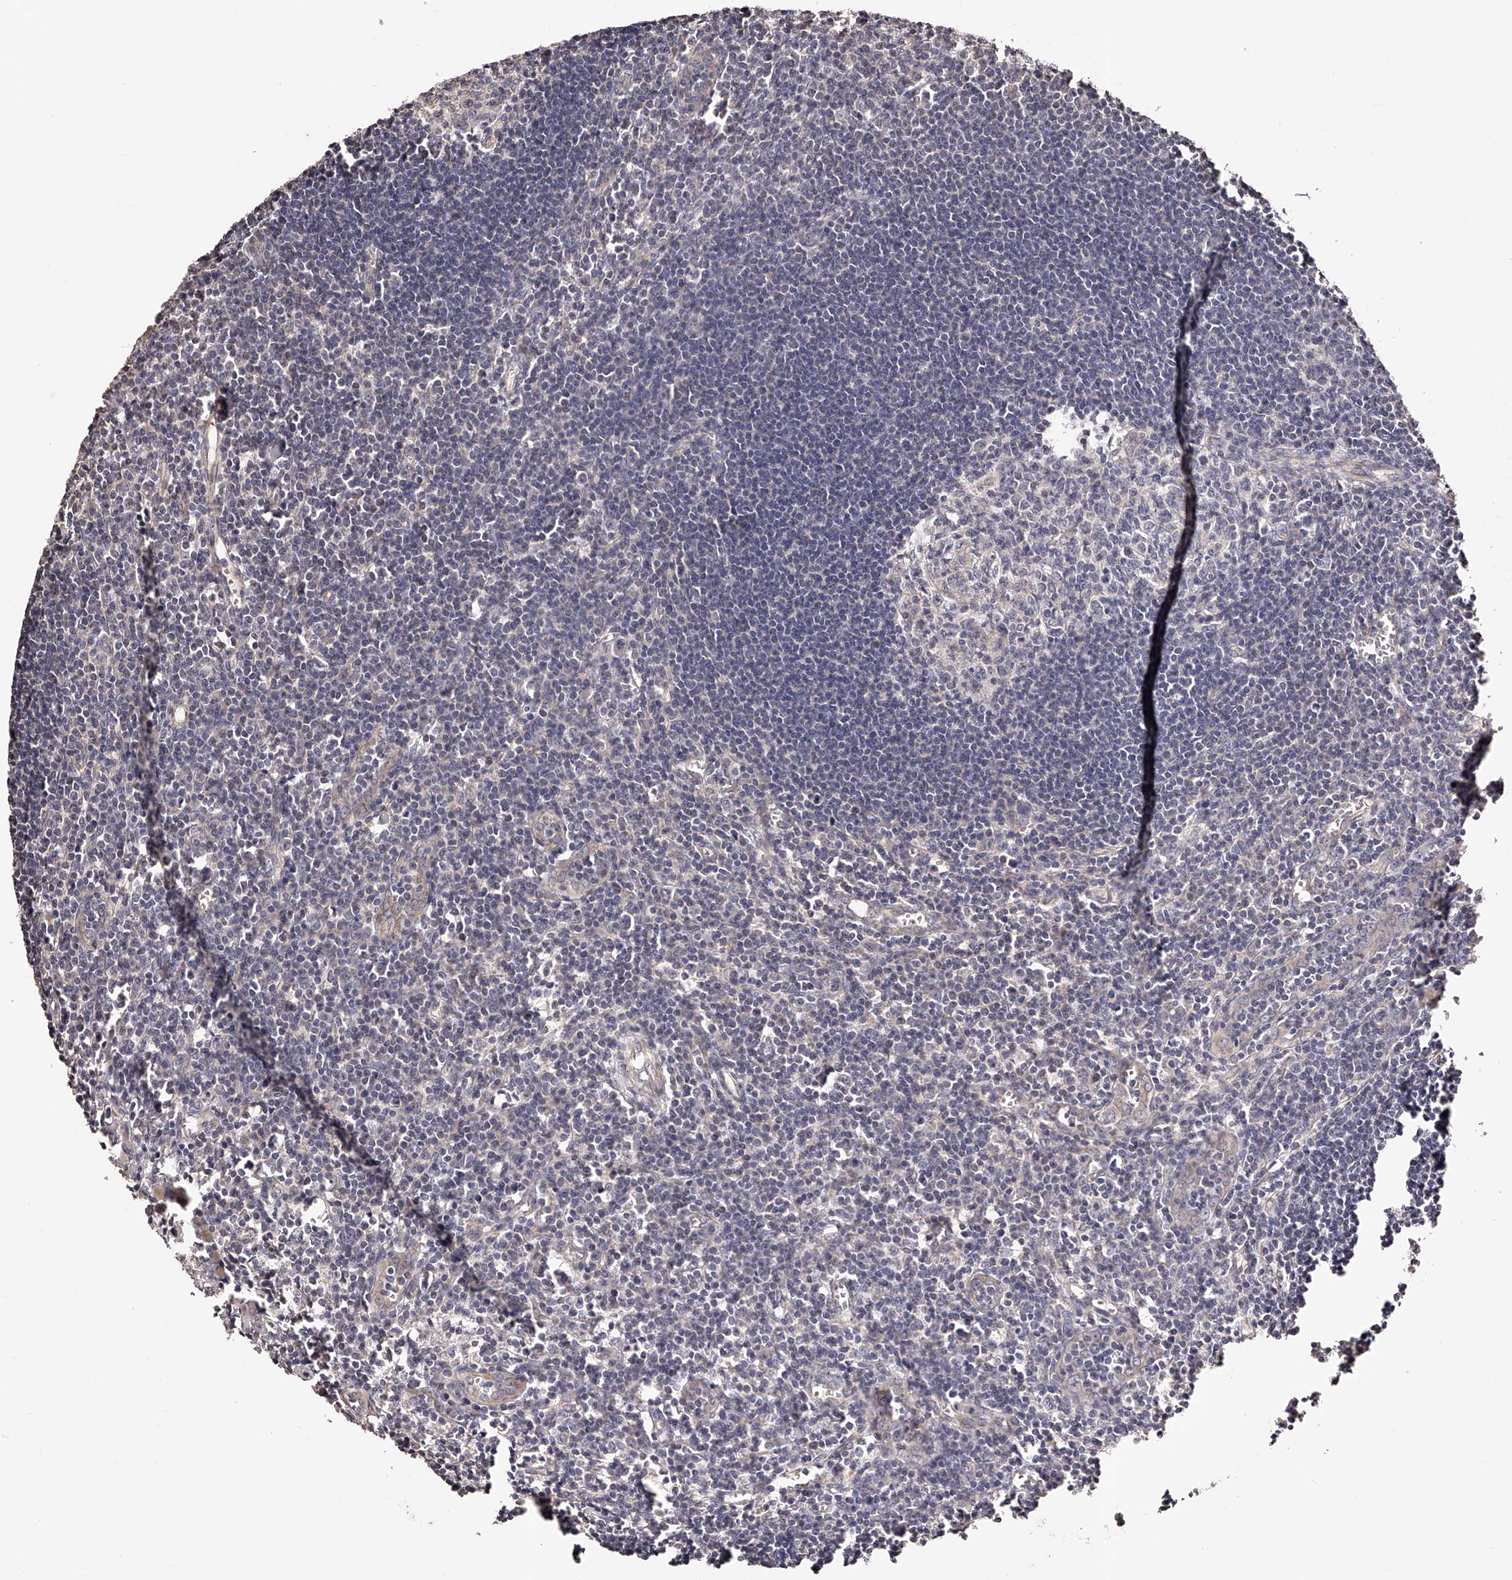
{"staining": {"intensity": "negative", "quantity": "none", "location": "none"}, "tissue": "lymph node", "cell_type": "Germinal center cells", "image_type": "normal", "snomed": [{"axis": "morphology", "description": "Normal tissue, NOS"}, {"axis": "morphology", "description": "Malignant melanoma, Metastatic site"}, {"axis": "topography", "description": "Lymph node"}], "caption": "This is an immunohistochemistry micrograph of unremarkable lymph node. There is no expression in germinal center cells.", "gene": "USP21", "patient": {"sex": "male", "age": 41}}